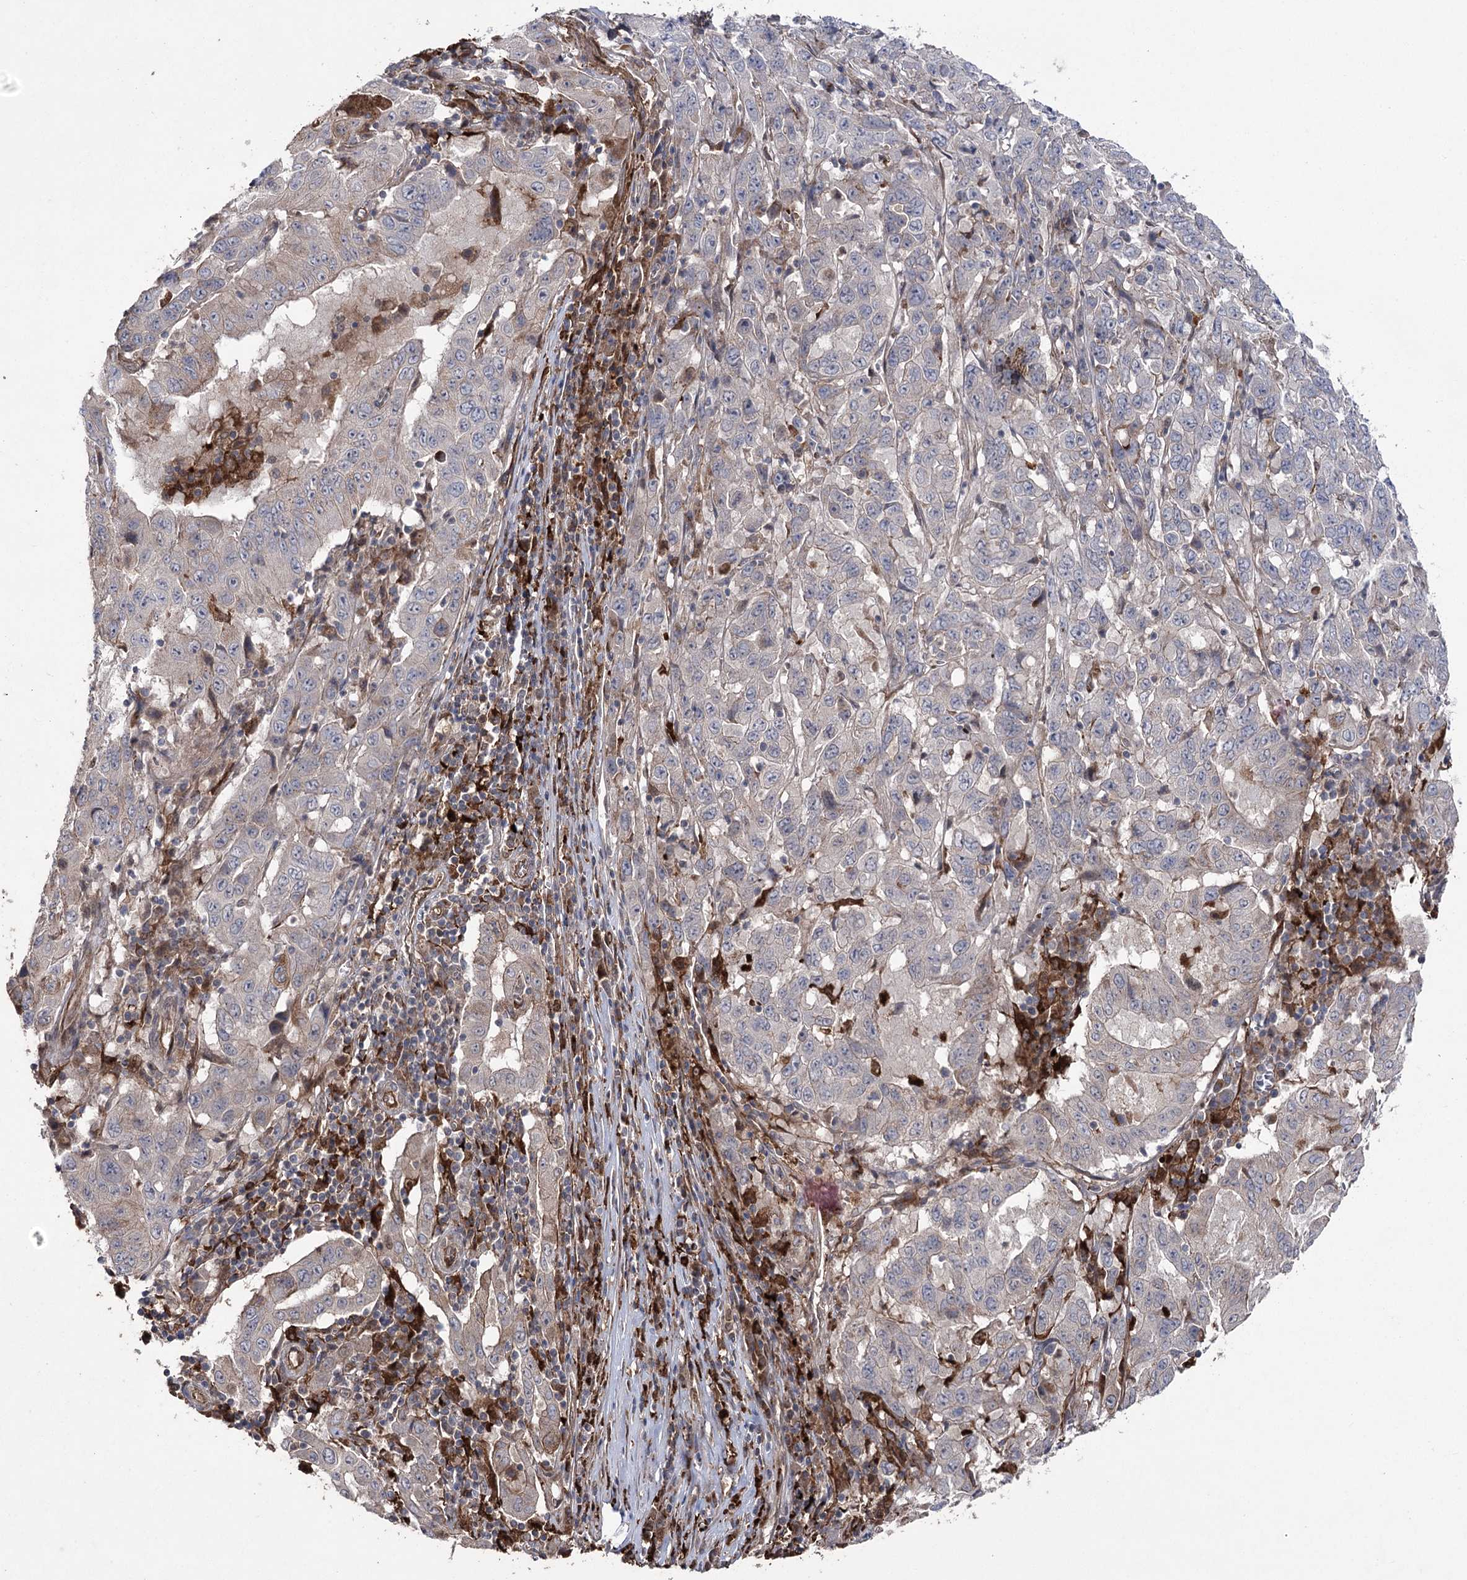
{"staining": {"intensity": "negative", "quantity": "none", "location": "none"}, "tissue": "pancreatic cancer", "cell_type": "Tumor cells", "image_type": "cancer", "snomed": [{"axis": "morphology", "description": "Adenocarcinoma, NOS"}, {"axis": "topography", "description": "Pancreas"}], "caption": "Pancreatic cancer (adenocarcinoma) was stained to show a protein in brown. There is no significant staining in tumor cells. The staining is performed using DAB brown chromogen with nuclei counter-stained in using hematoxylin.", "gene": "OTUD1", "patient": {"sex": "male", "age": 63}}